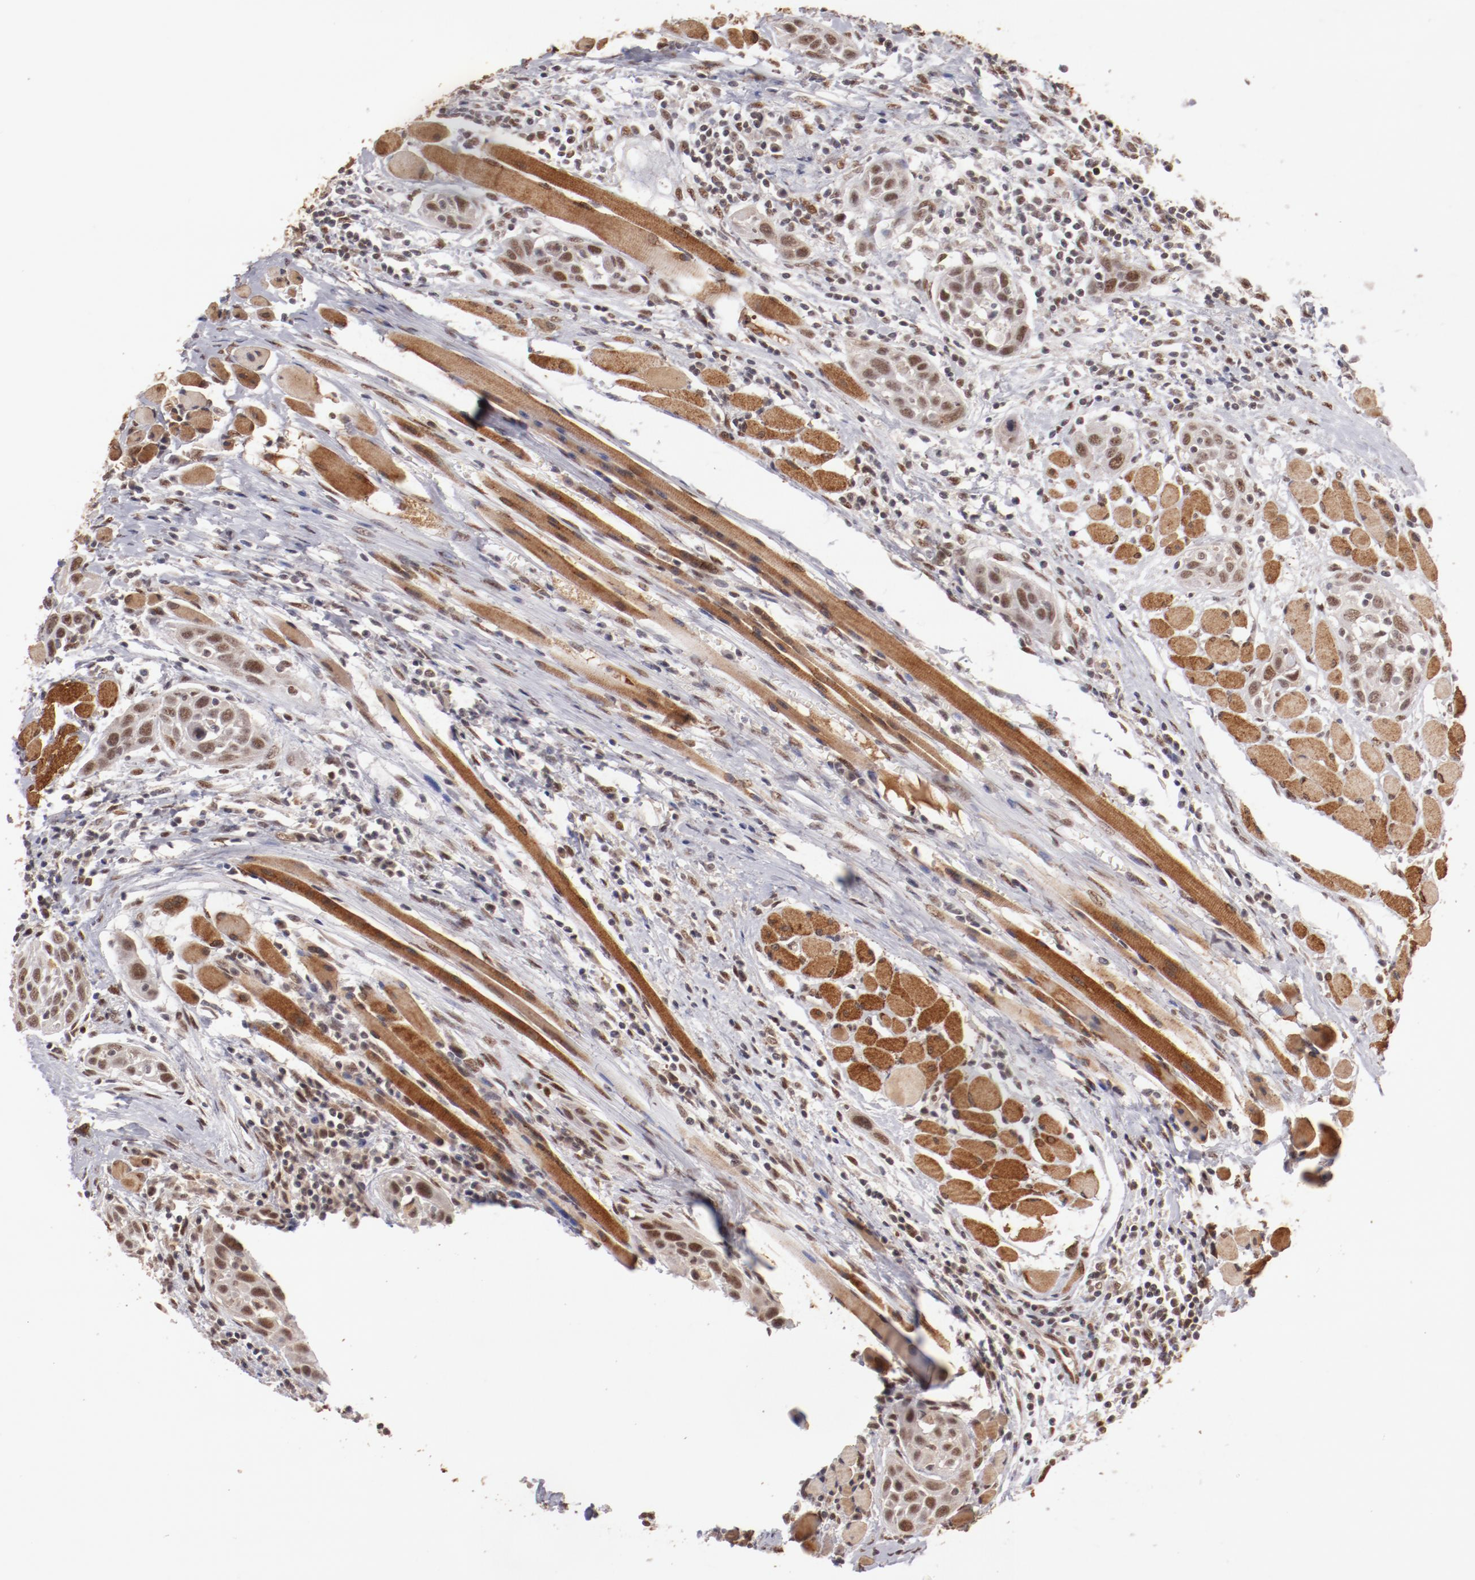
{"staining": {"intensity": "moderate", "quantity": ">75%", "location": "cytoplasmic/membranous,nuclear"}, "tissue": "head and neck cancer", "cell_type": "Tumor cells", "image_type": "cancer", "snomed": [{"axis": "morphology", "description": "Squamous cell carcinoma, NOS"}, {"axis": "topography", "description": "Oral tissue"}, {"axis": "topography", "description": "Head-Neck"}], "caption": "The micrograph demonstrates a brown stain indicating the presence of a protein in the cytoplasmic/membranous and nuclear of tumor cells in head and neck cancer.", "gene": "CLOCK", "patient": {"sex": "female", "age": 50}}